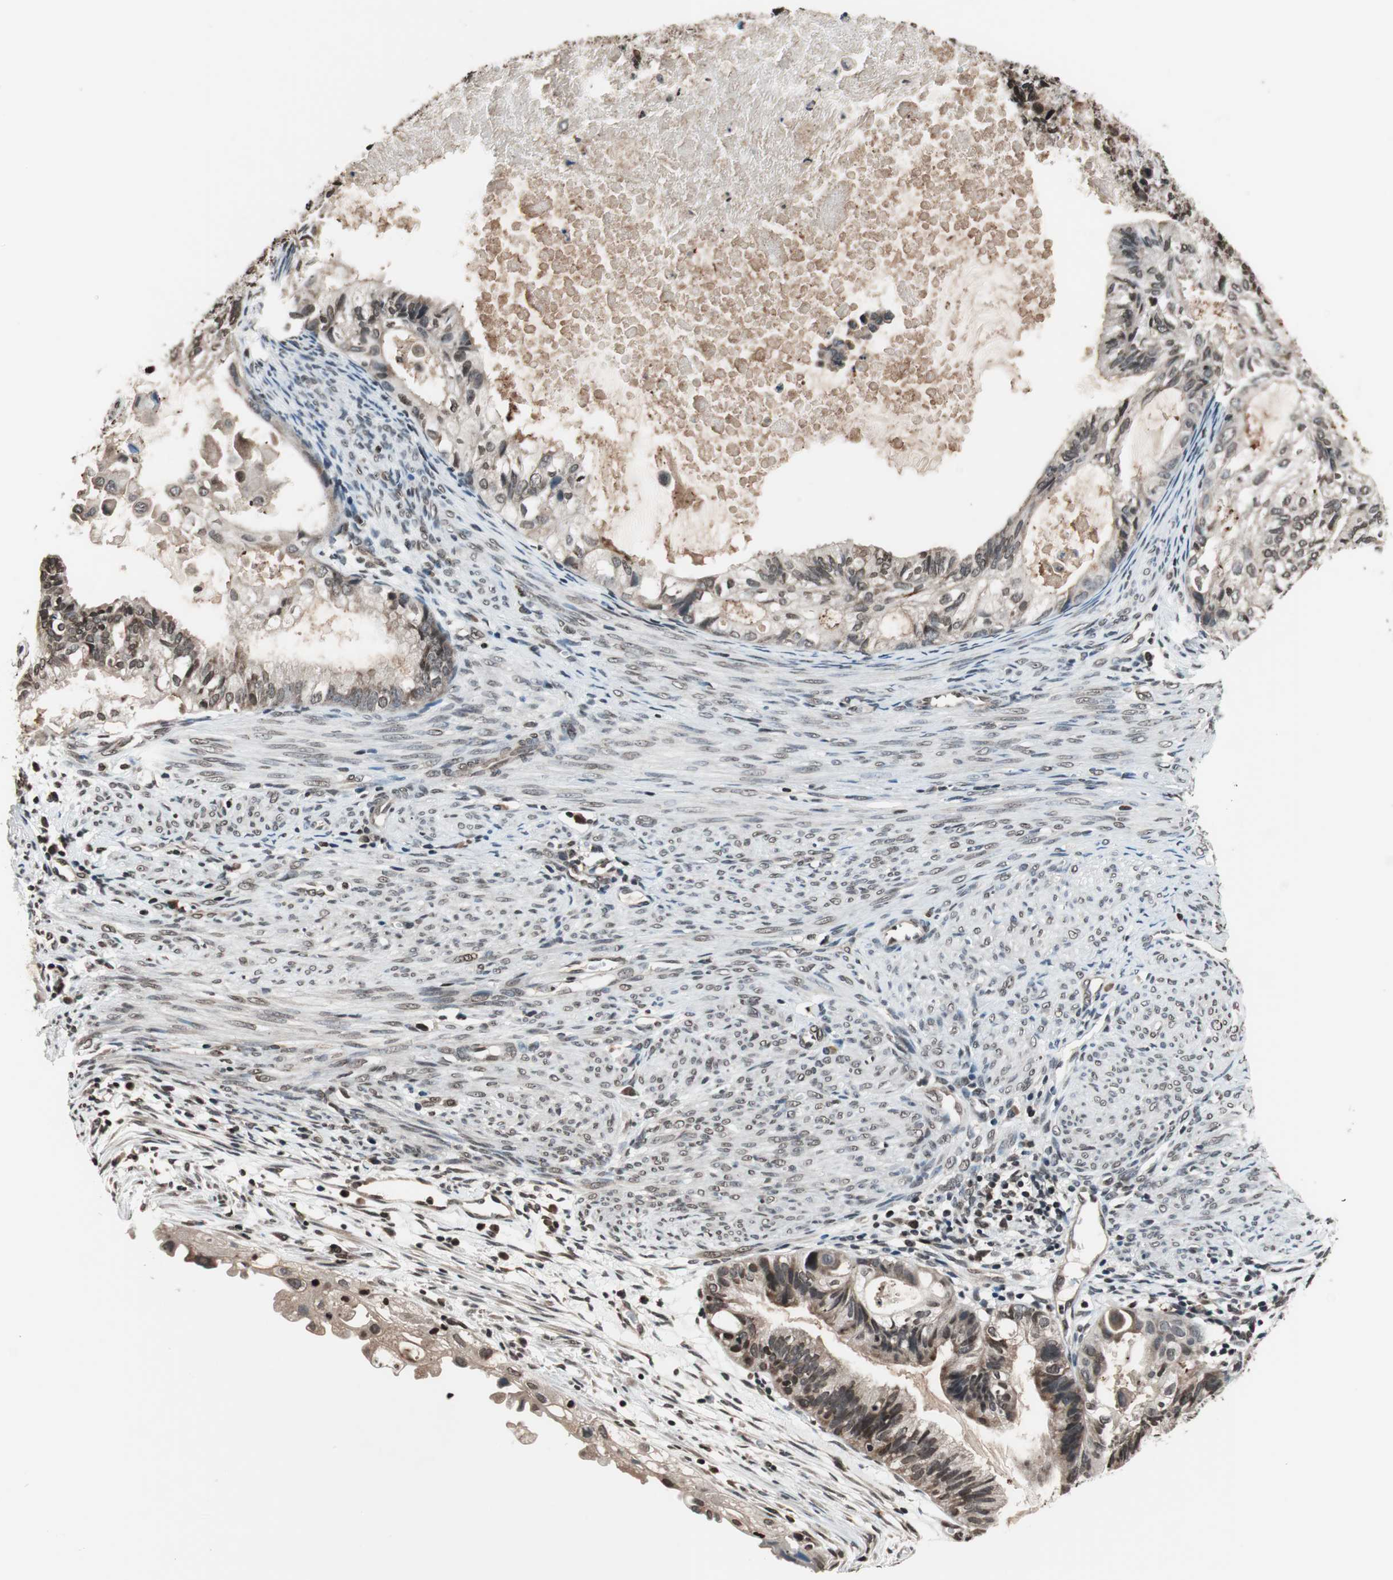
{"staining": {"intensity": "weak", "quantity": ">75%", "location": "cytoplasmic/membranous,nuclear"}, "tissue": "cervical cancer", "cell_type": "Tumor cells", "image_type": "cancer", "snomed": [{"axis": "morphology", "description": "Normal tissue, NOS"}, {"axis": "morphology", "description": "Adenocarcinoma, NOS"}, {"axis": "topography", "description": "Cervix"}, {"axis": "topography", "description": "Endometrium"}], "caption": "This is a micrograph of immunohistochemistry staining of adenocarcinoma (cervical), which shows weak positivity in the cytoplasmic/membranous and nuclear of tumor cells.", "gene": "RFC1", "patient": {"sex": "female", "age": 86}}